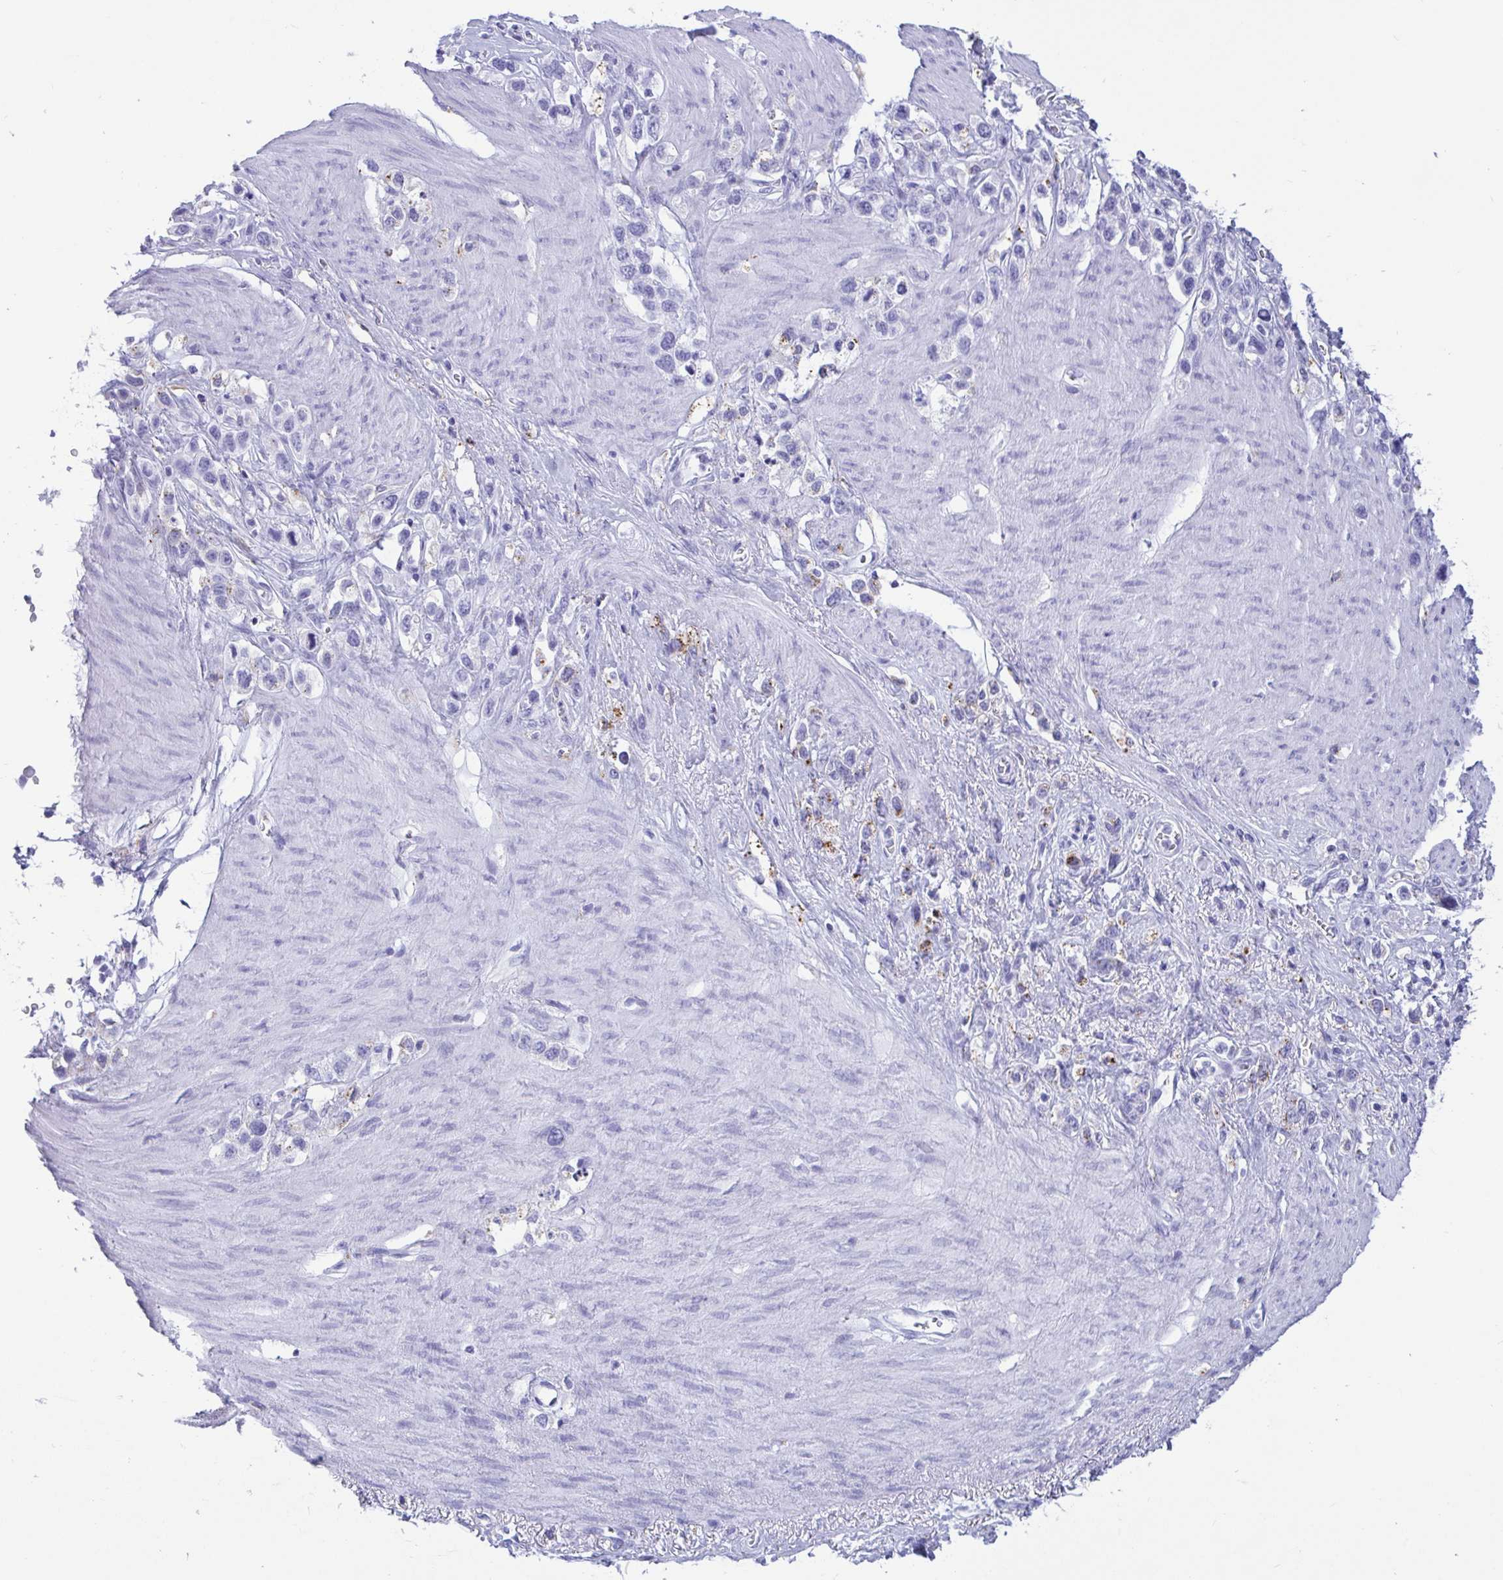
{"staining": {"intensity": "negative", "quantity": "none", "location": "none"}, "tissue": "stomach cancer", "cell_type": "Tumor cells", "image_type": "cancer", "snomed": [{"axis": "morphology", "description": "Adenocarcinoma, NOS"}, {"axis": "topography", "description": "Stomach"}], "caption": "Immunohistochemical staining of stomach cancer displays no significant expression in tumor cells.", "gene": "CPVL", "patient": {"sex": "female", "age": 65}}